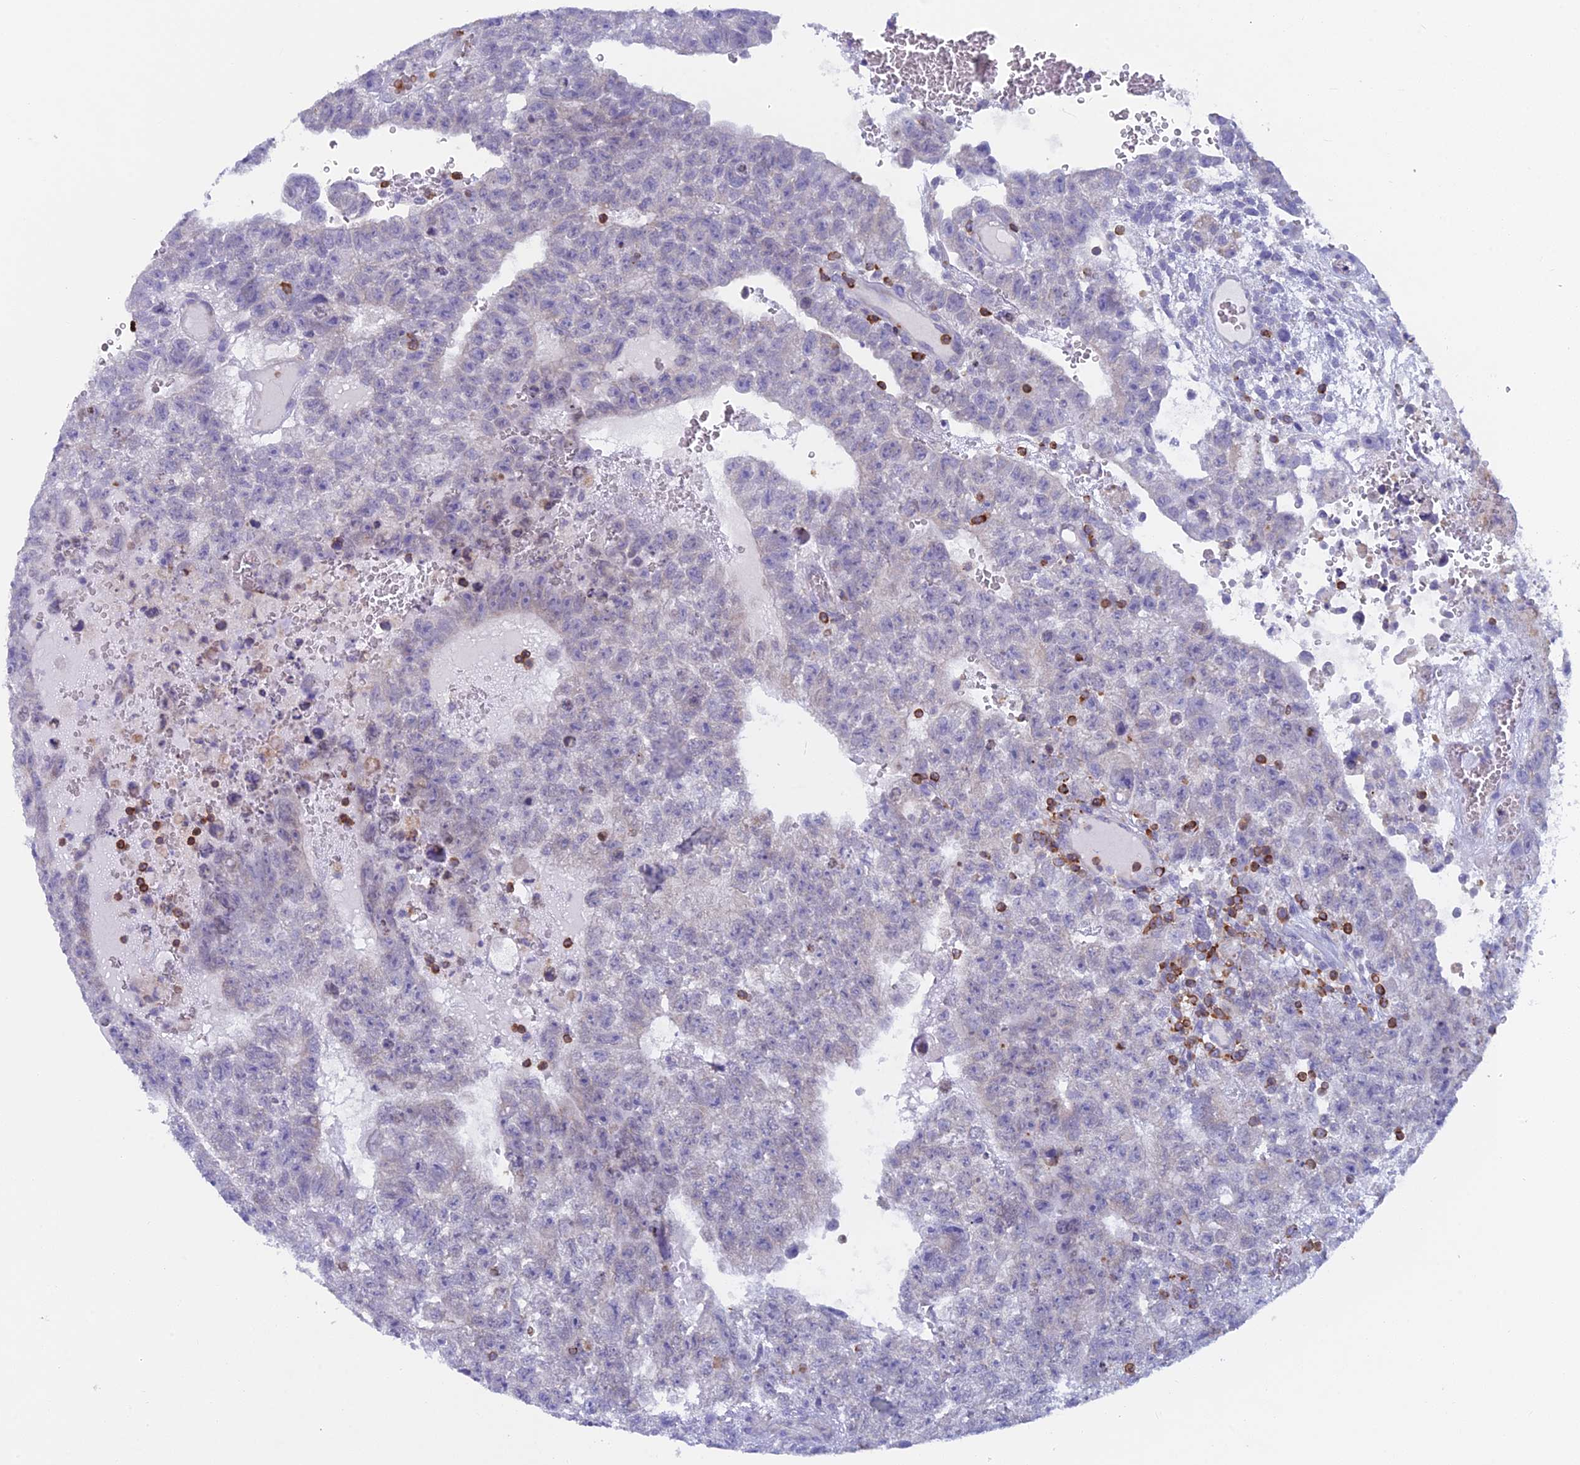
{"staining": {"intensity": "negative", "quantity": "none", "location": "none"}, "tissue": "testis cancer", "cell_type": "Tumor cells", "image_type": "cancer", "snomed": [{"axis": "morphology", "description": "Carcinoma, Embryonal, NOS"}, {"axis": "topography", "description": "Testis"}], "caption": "A micrograph of human testis cancer (embryonal carcinoma) is negative for staining in tumor cells.", "gene": "ABI3BP", "patient": {"sex": "male", "age": 26}}